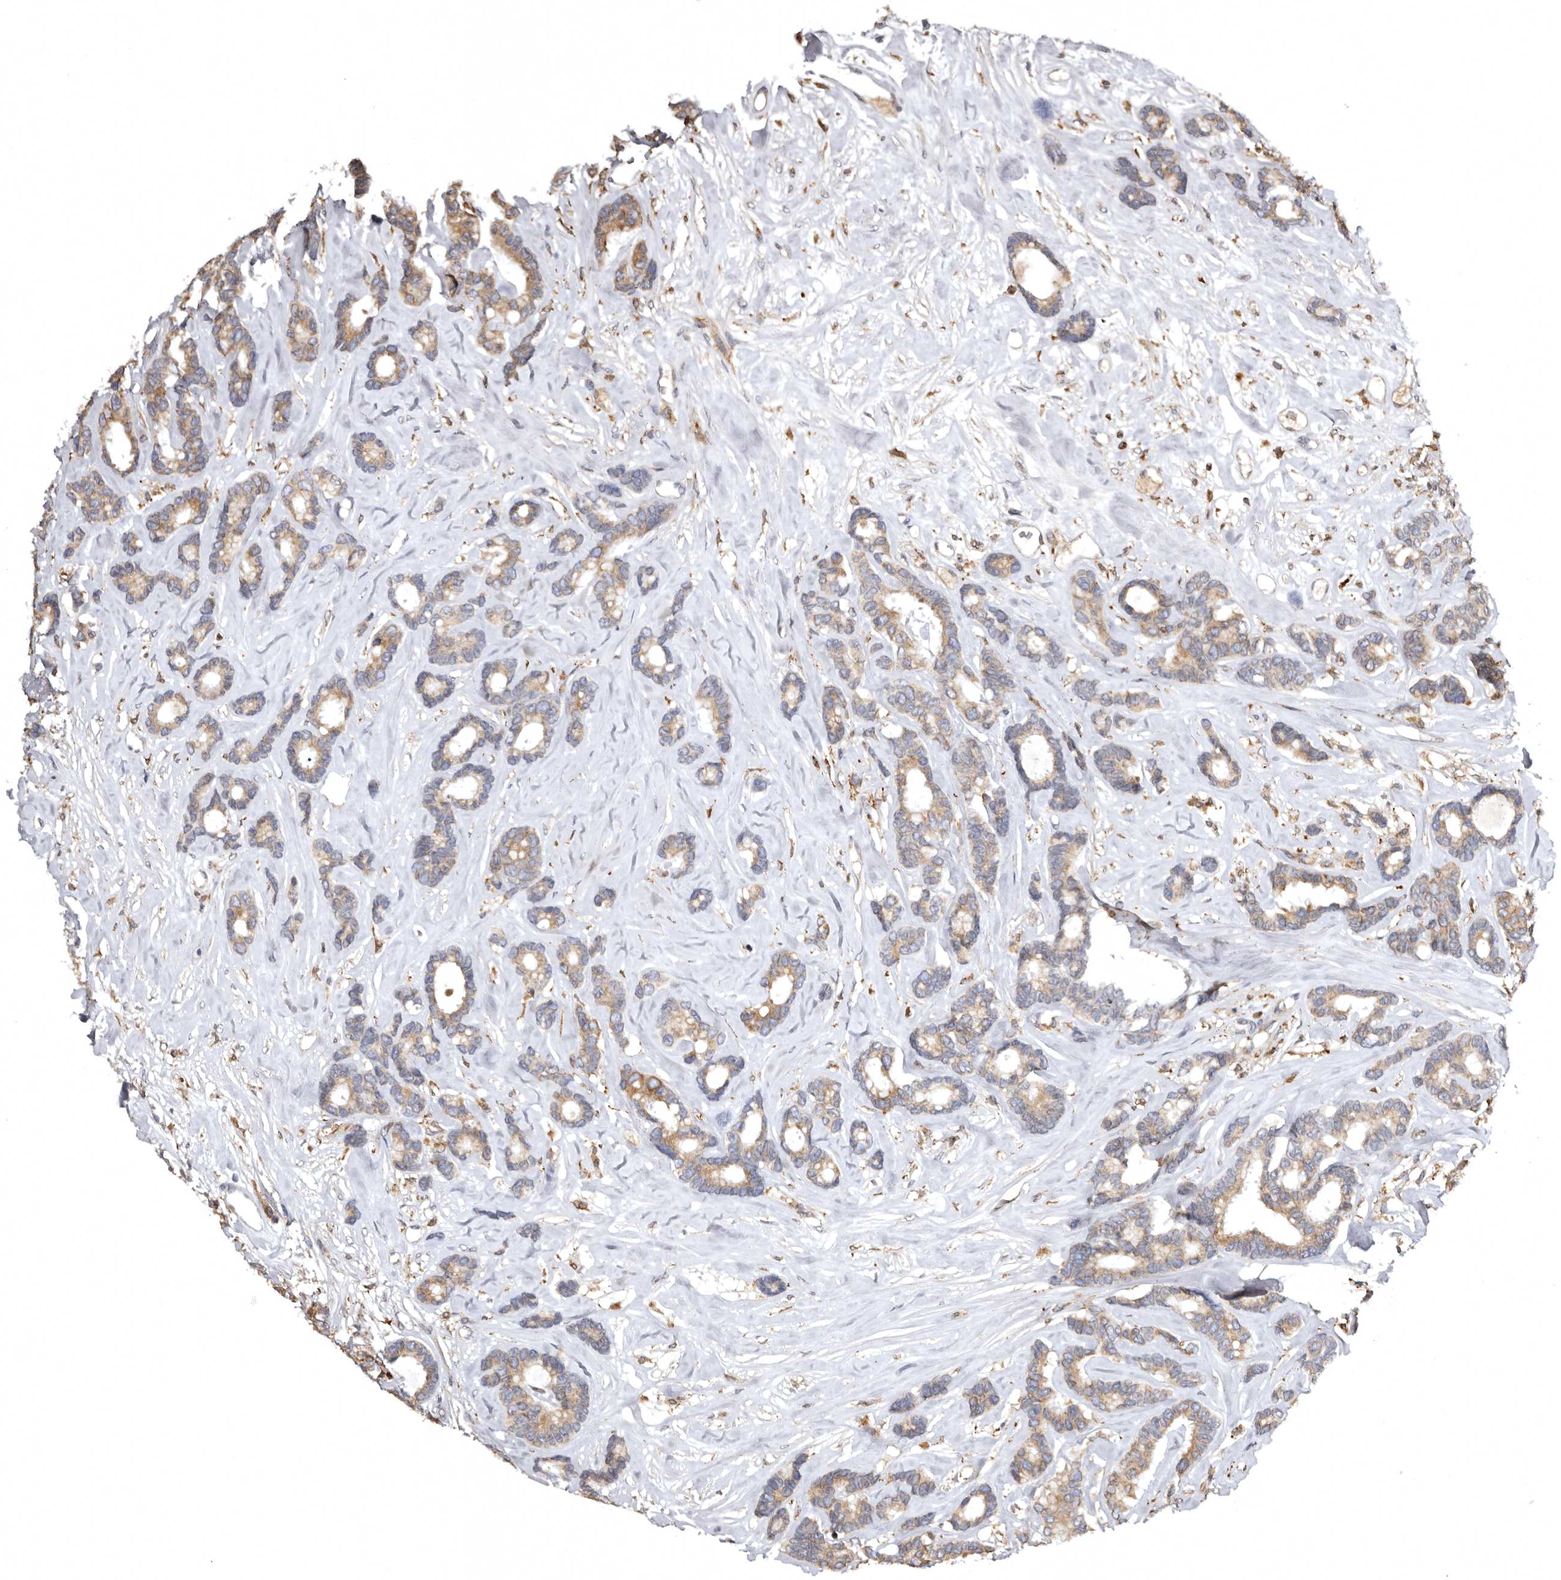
{"staining": {"intensity": "moderate", "quantity": "25%-75%", "location": "cytoplasmic/membranous"}, "tissue": "breast cancer", "cell_type": "Tumor cells", "image_type": "cancer", "snomed": [{"axis": "morphology", "description": "Duct carcinoma"}, {"axis": "topography", "description": "Breast"}], "caption": "A high-resolution histopathology image shows IHC staining of invasive ductal carcinoma (breast), which shows moderate cytoplasmic/membranous expression in approximately 25%-75% of tumor cells.", "gene": "INKA2", "patient": {"sex": "female", "age": 87}}